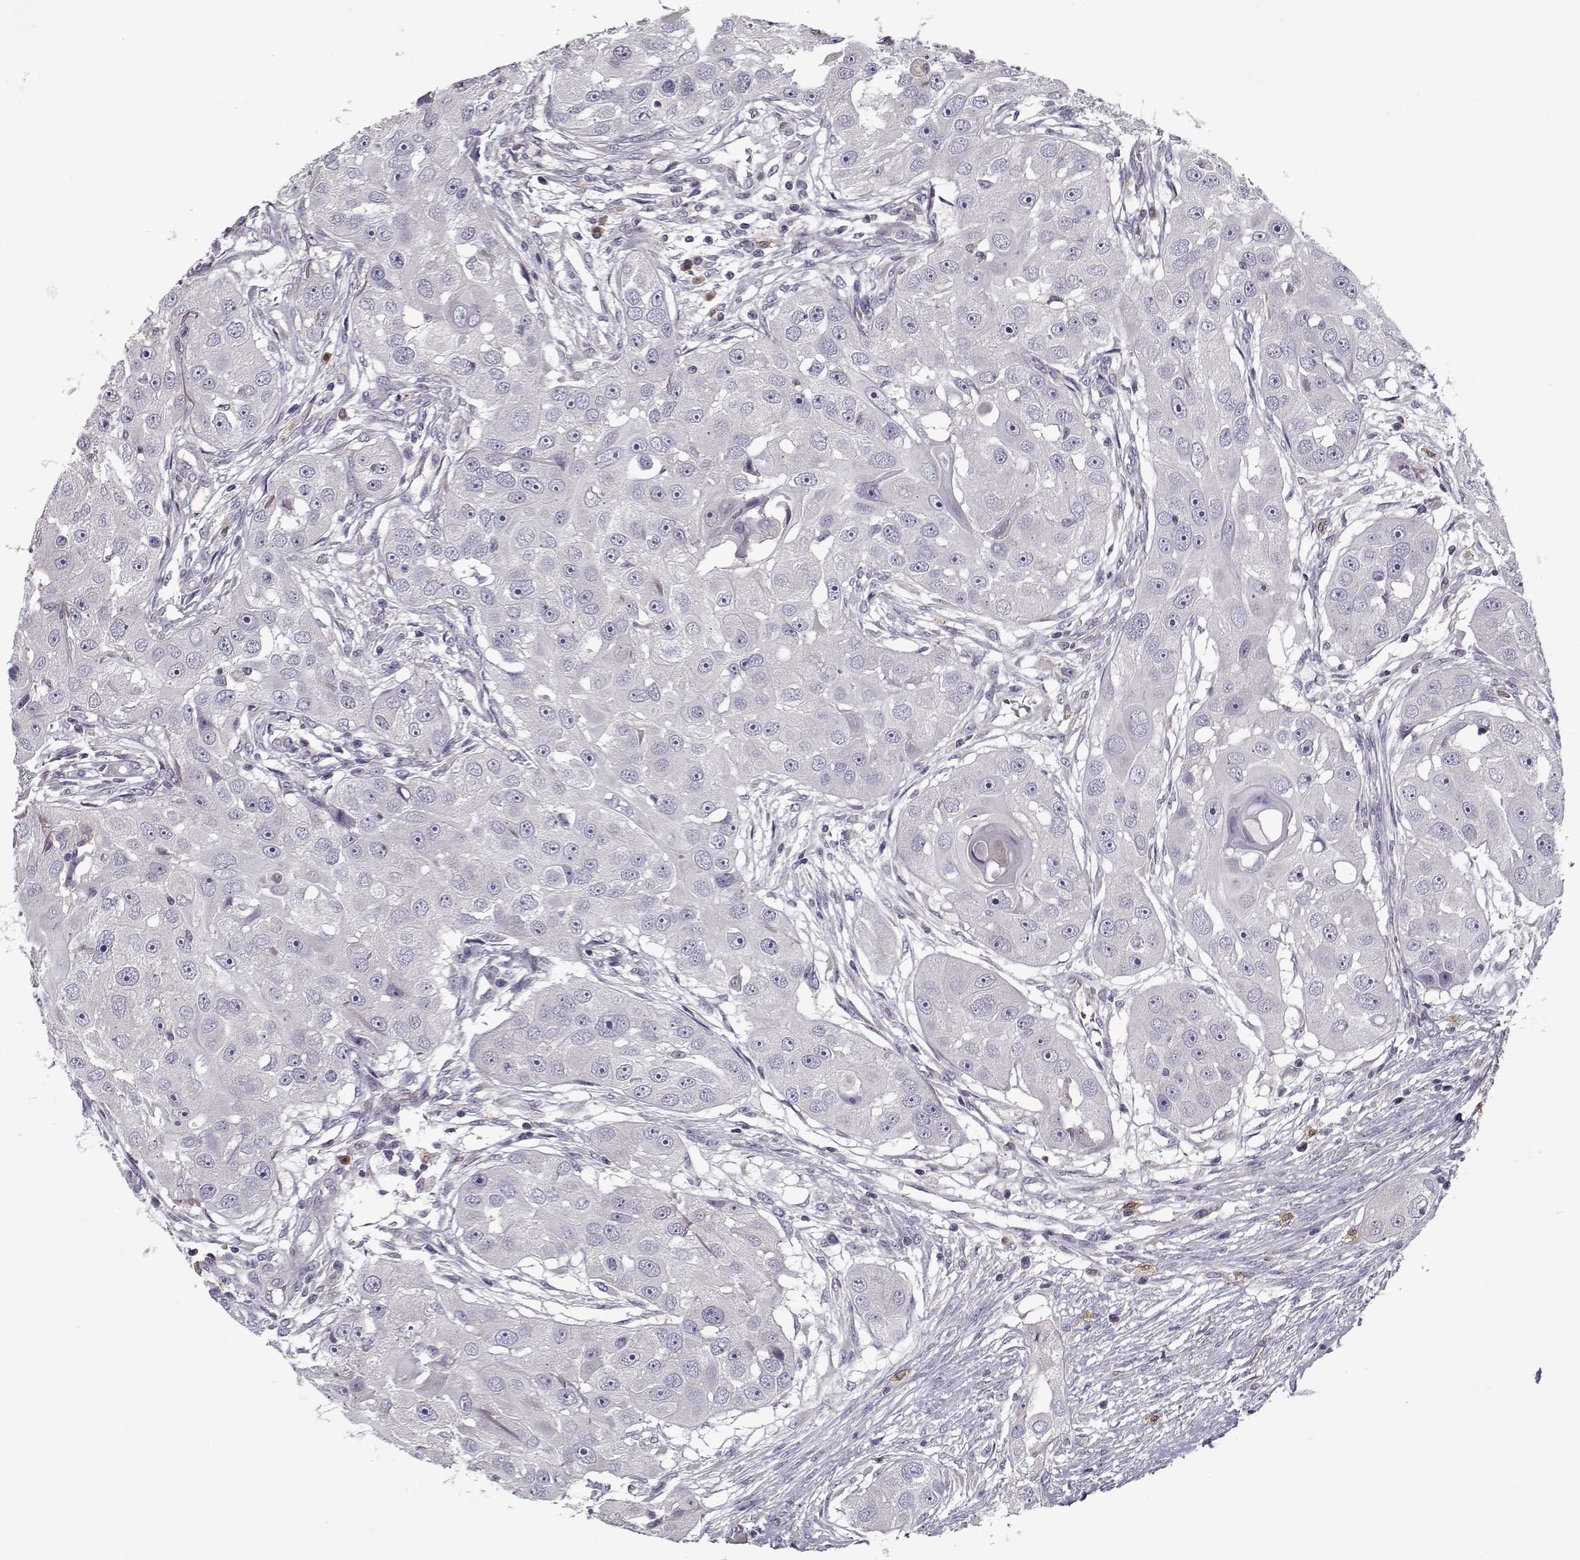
{"staining": {"intensity": "negative", "quantity": "none", "location": "none"}, "tissue": "head and neck cancer", "cell_type": "Tumor cells", "image_type": "cancer", "snomed": [{"axis": "morphology", "description": "Squamous cell carcinoma, NOS"}, {"axis": "topography", "description": "Head-Neck"}], "caption": "An IHC micrograph of head and neck cancer (squamous cell carcinoma) is shown. There is no staining in tumor cells of head and neck cancer (squamous cell carcinoma).", "gene": "UNC13D", "patient": {"sex": "male", "age": 51}}